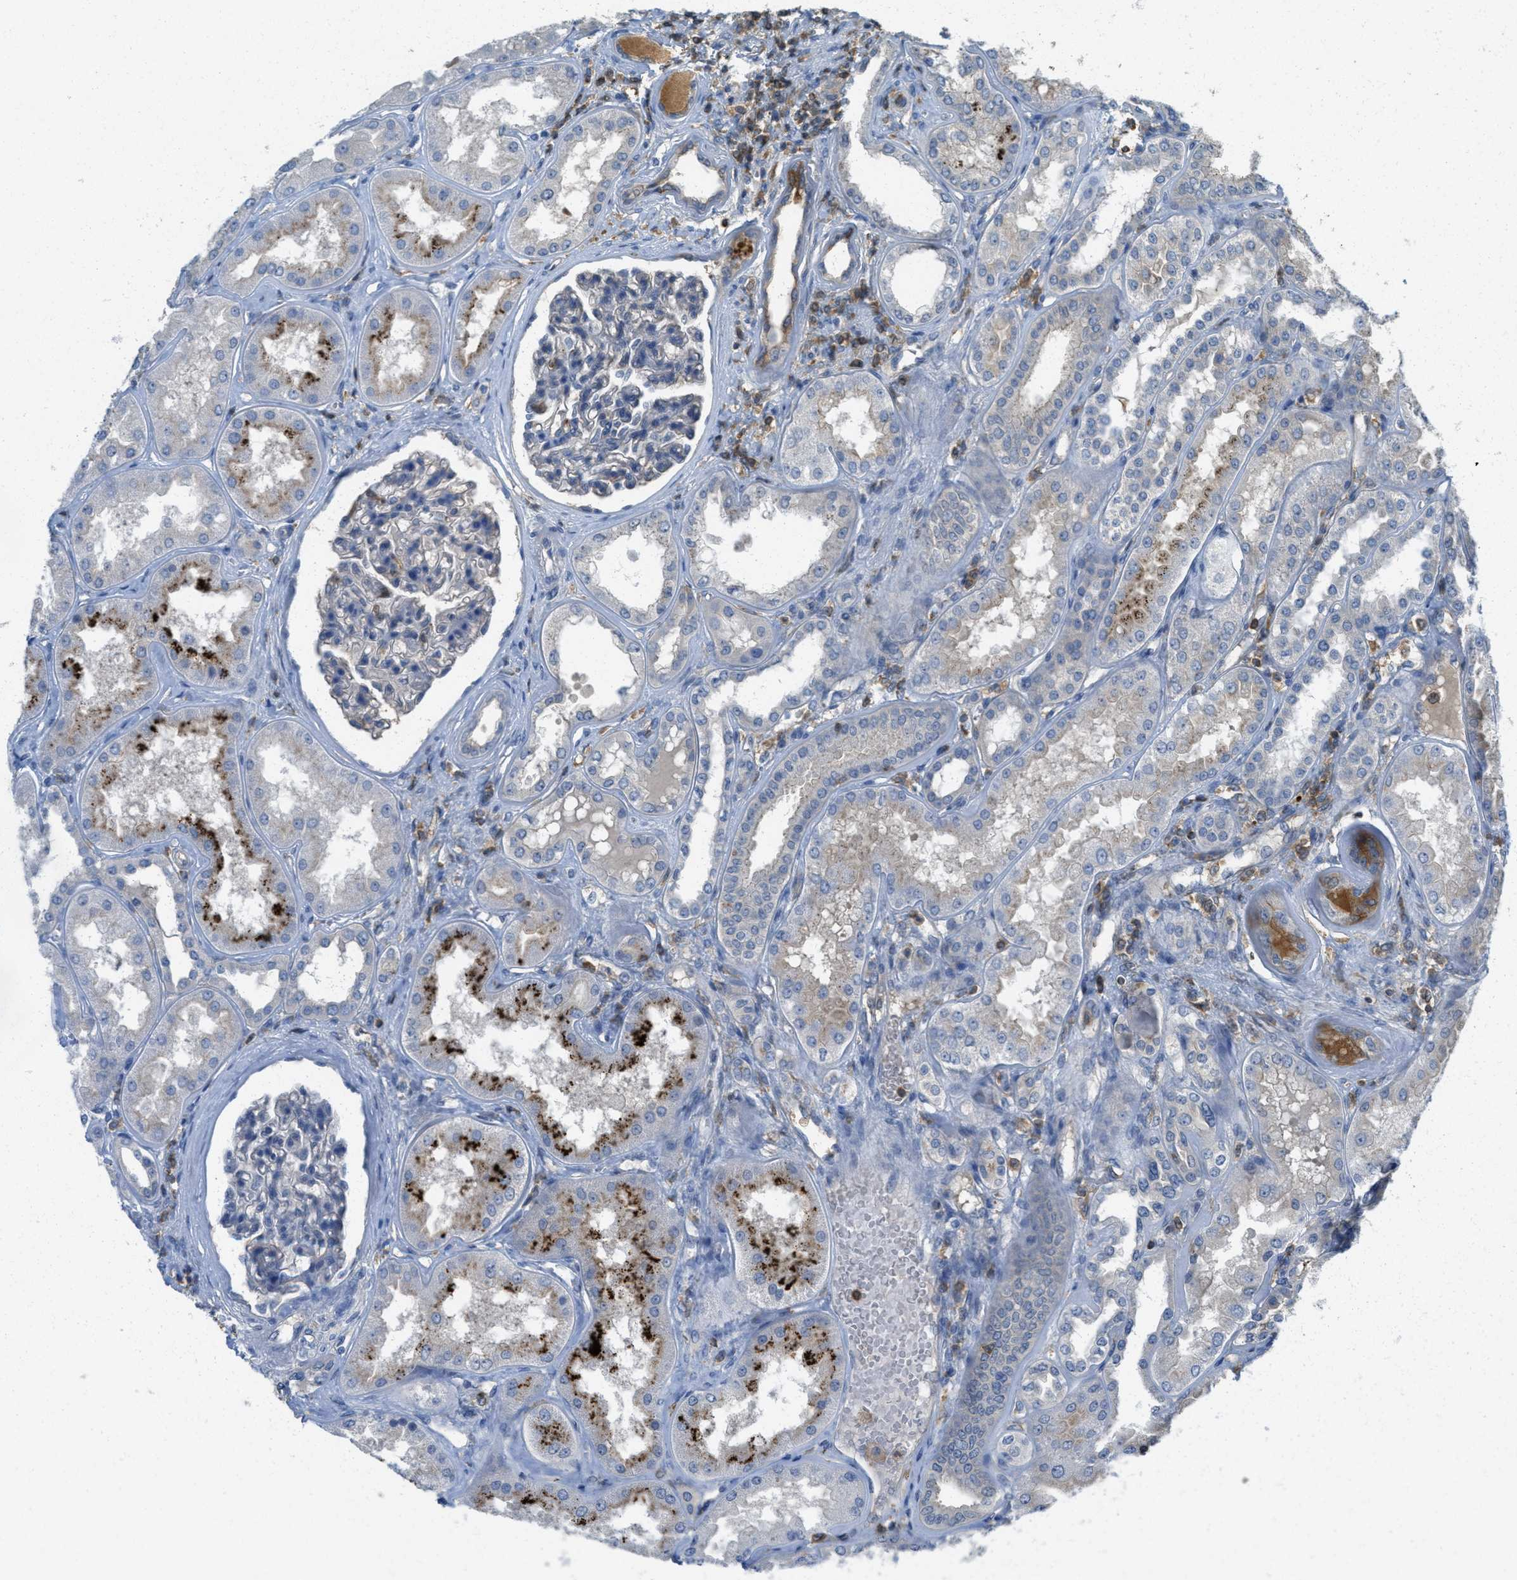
{"staining": {"intensity": "weak", "quantity": "<25%", "location": "cytoplasmic/membranous"}, "tissue": "kidney", "cell_type": "Cells in glomeruli", "image_type": "normal", "snomed": [{"axis": "morphology", "description": "Normal tissue, NOS"}, {"axis": "topography", "description": "Kidney"}], "caption": "Immunohistochemistry histopathology image of unremarkable kidney: human kidney stained with DAB displays no significant protein expression in cells in glomeruli. (DAB (3,3'-diaminobenzidine) IHC visualized using brightfield microscopy, high magnification).", "gene": "GRIK2", "patient": {"sex": "female", "age": 56}}